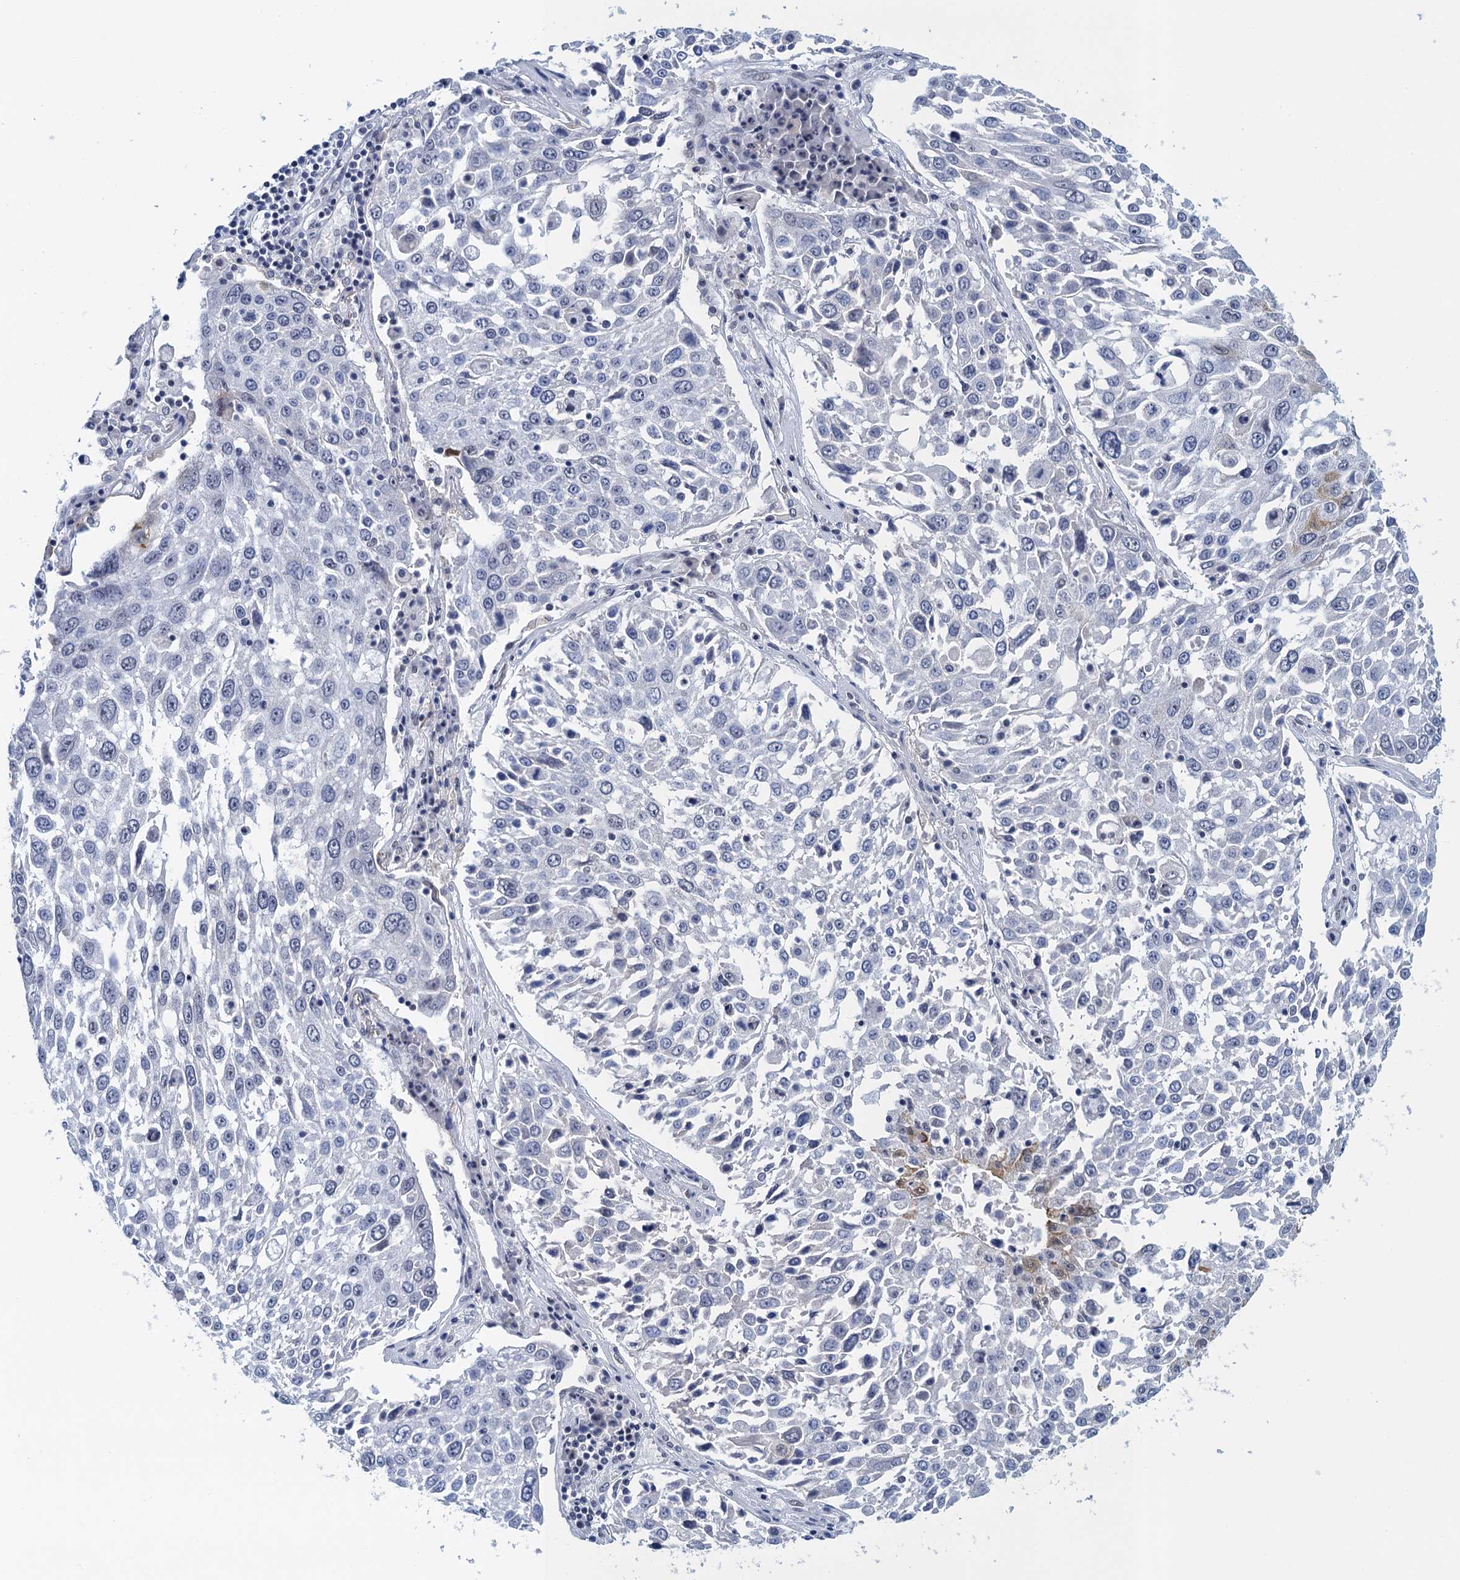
{"staining": {"intensity": "negative", "quantity": "none", "location": "none"}, "tissue": "lung cancer", "cell_type": "Tumor cells", "image_type": "cancer", "snomed": [{"axis": "morphology", "description": "Squamous cell carcinoma, NOS"}, {"axis": "topography", "description": "Lung"}], "caption": "Immunohistochemistry (IHC) of squamous cell carcinoma (lung) exhibits no staining in tumor cells.", "gene": "EPS8L1", "patient": {"sex": "male", "age": 65}}